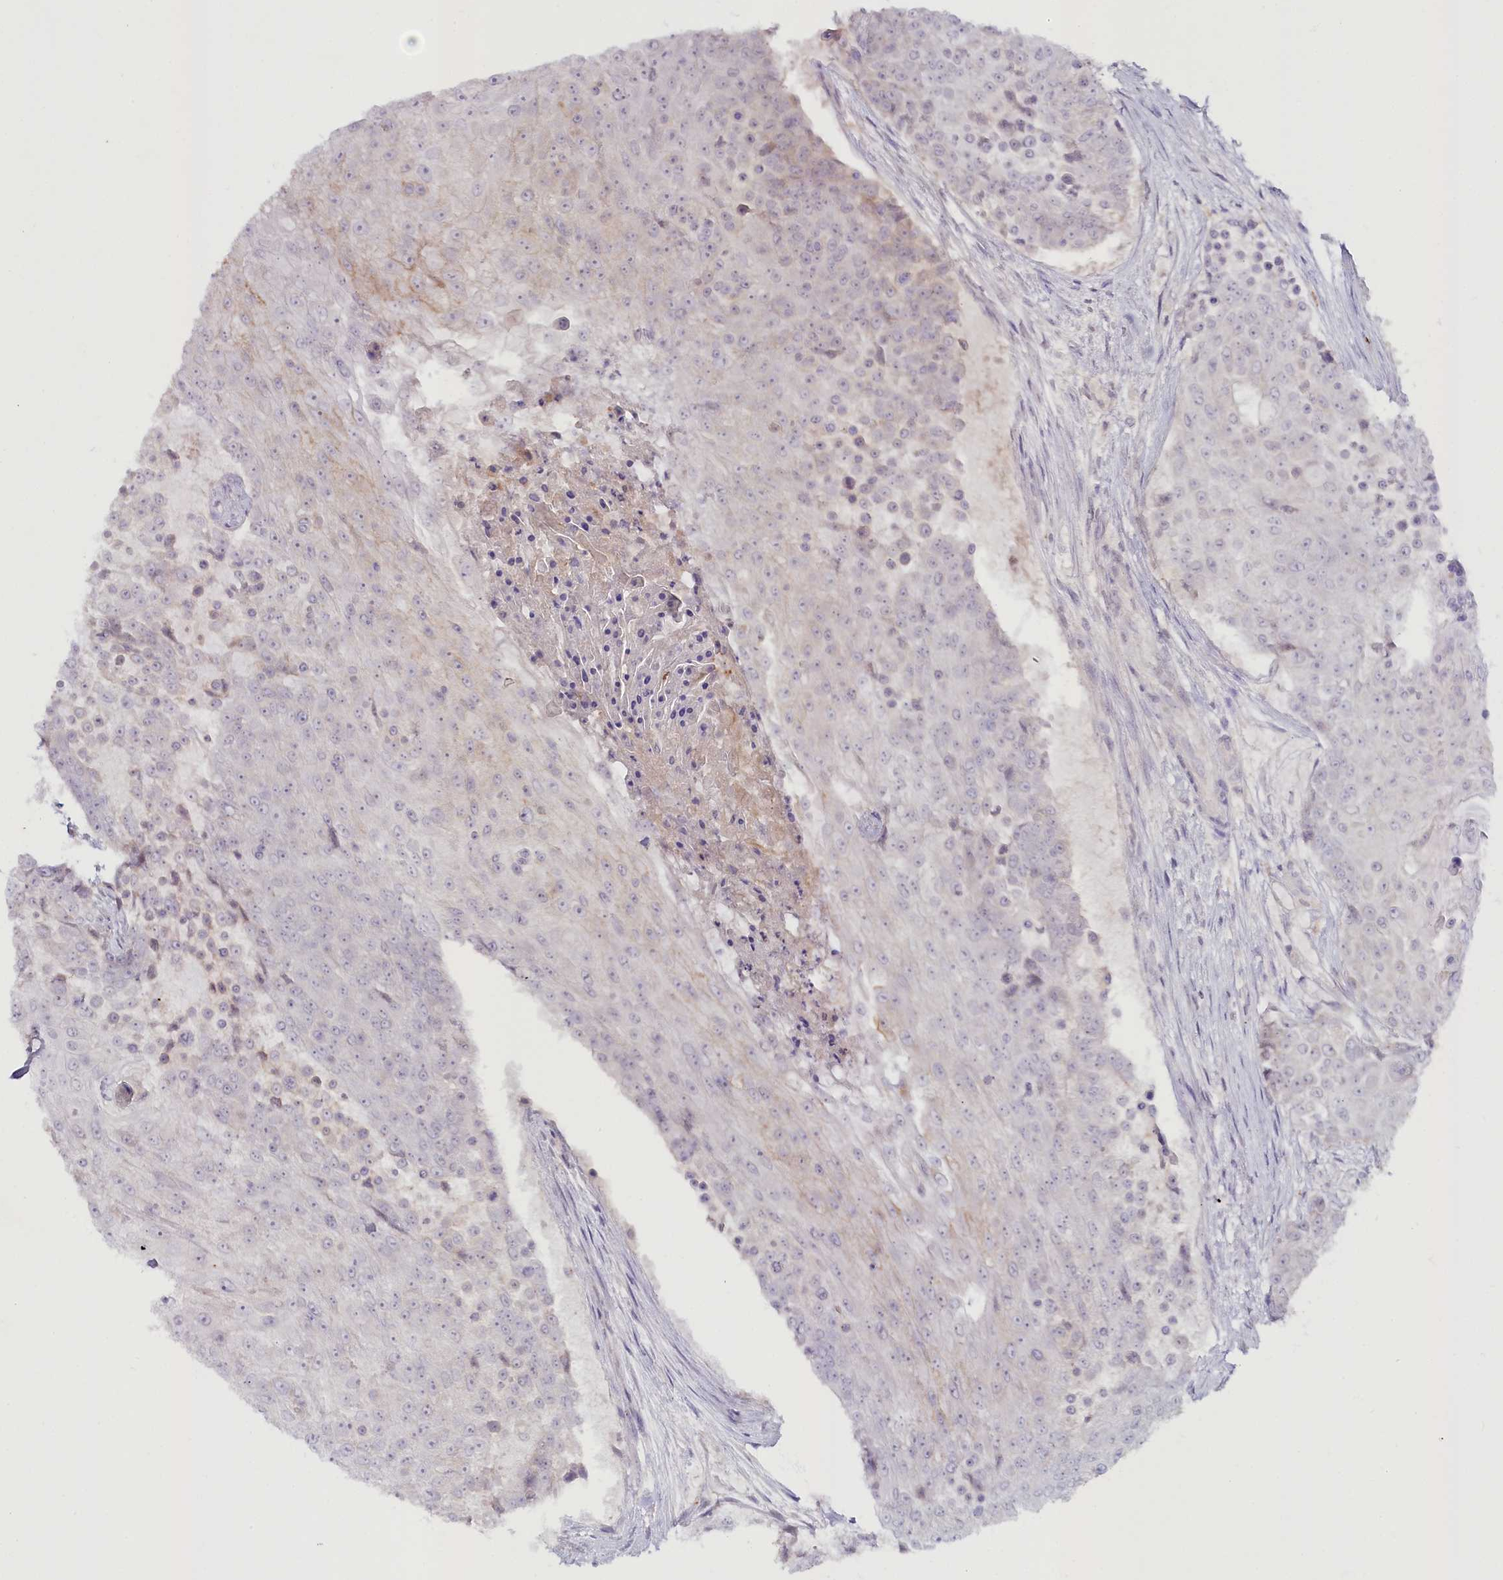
{"staining": {"intensity": "negative", "quantity": "none", "location": "none"}, "tissue": "urothelial cancer", "cell_type": "Tumor cells", "image_type": "cancer", "snomed": [{"axis": "morphology", "description": "Urothelial carcinoma, High grade"}, {"axis": "topography", "description": "Urinary bladder"}], "caption": "Image shows no significant protein positivity in tumor cells of urothelial cancer.", "gene": "PSAPL1", "patient": {"sex": "female", "age": 63}}